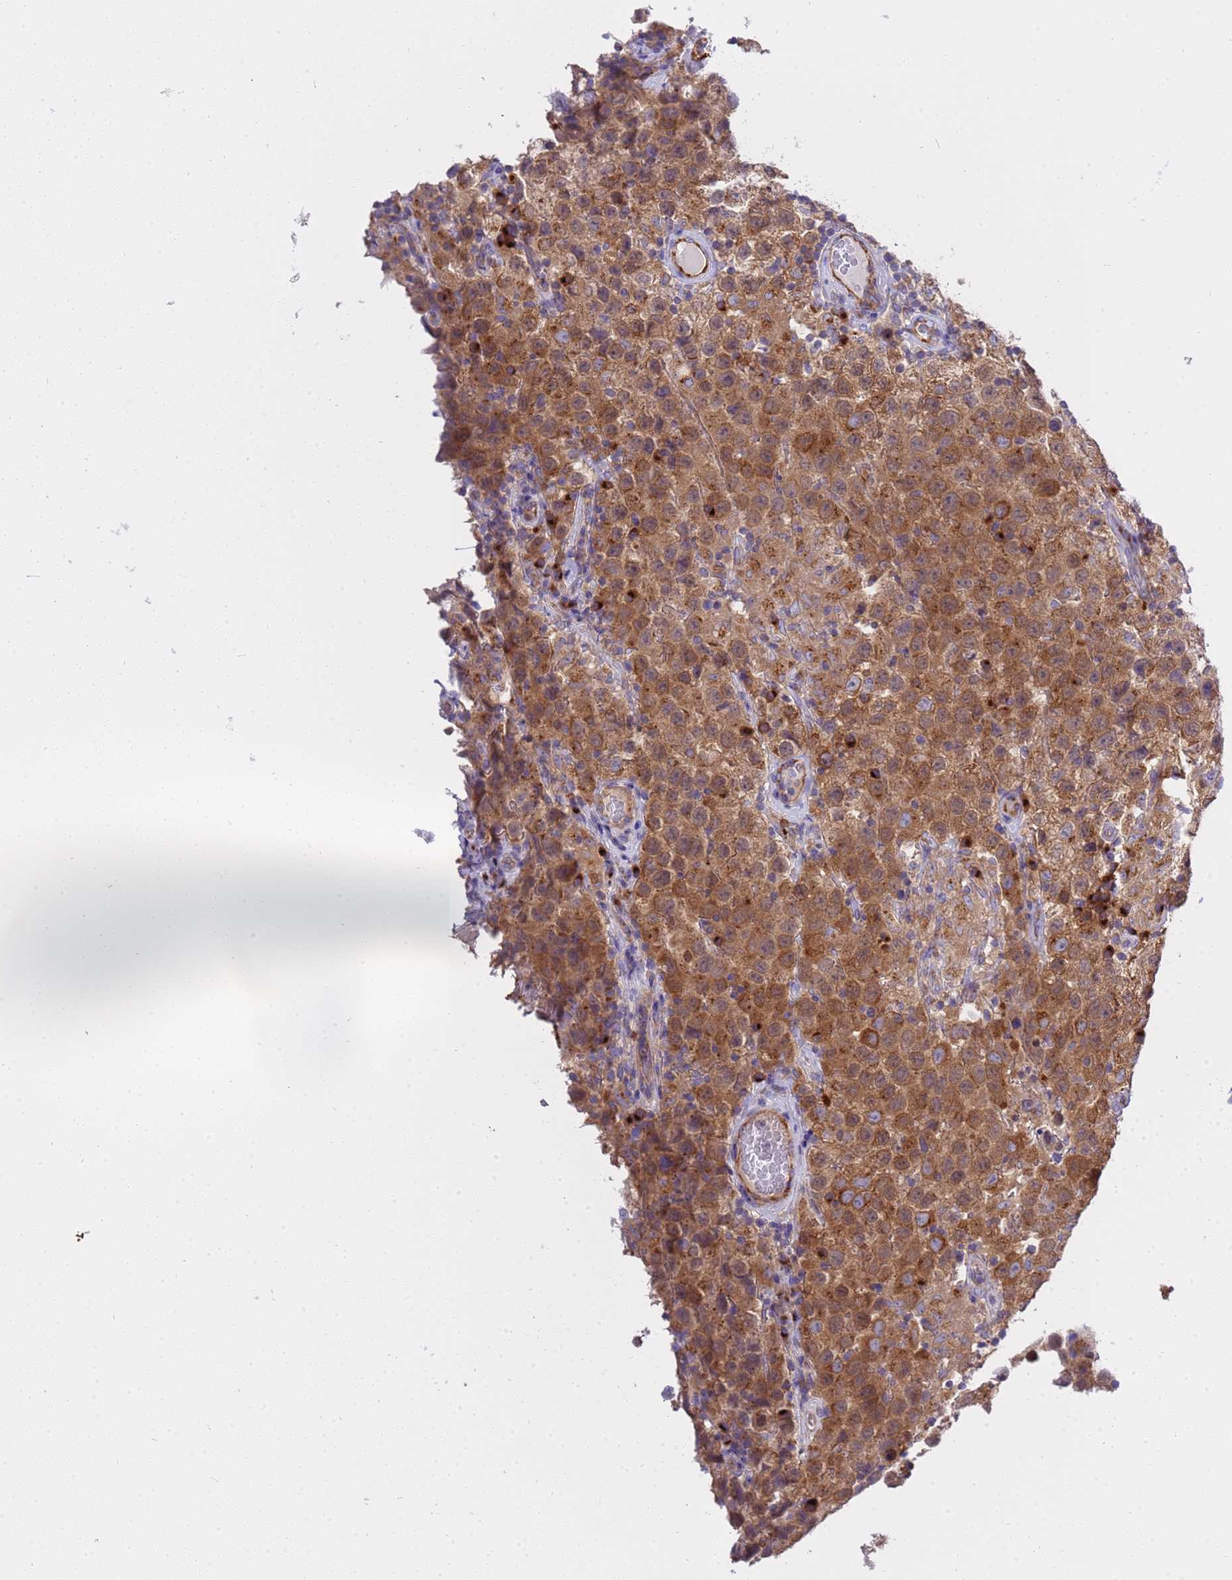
{"staining": {"intensity": "strong", "quantity": "<25%", "location": "cytoplasmic/membranous"}, "tissue": "testis cancer", "cell_type": "Tumor cells", "image_type": "cancer", "snomed": [{"axis": "morphology", "description": "Seminoma, NOS"}, {"axis": "morphology", "description": "Carcinoma, Embryonal, NOS"}, {"axis": "topography", "description": "Testis"}], "caption": "A photomicrograph showing strong cytoplasmic/membranous expression in about <25% of tumor cells in embryonal carcinoma (testis), as visualized by brown immunohistochemical staining.", "gene": "ANAPC1", "patient": {"sex": "male", "age": 41}}